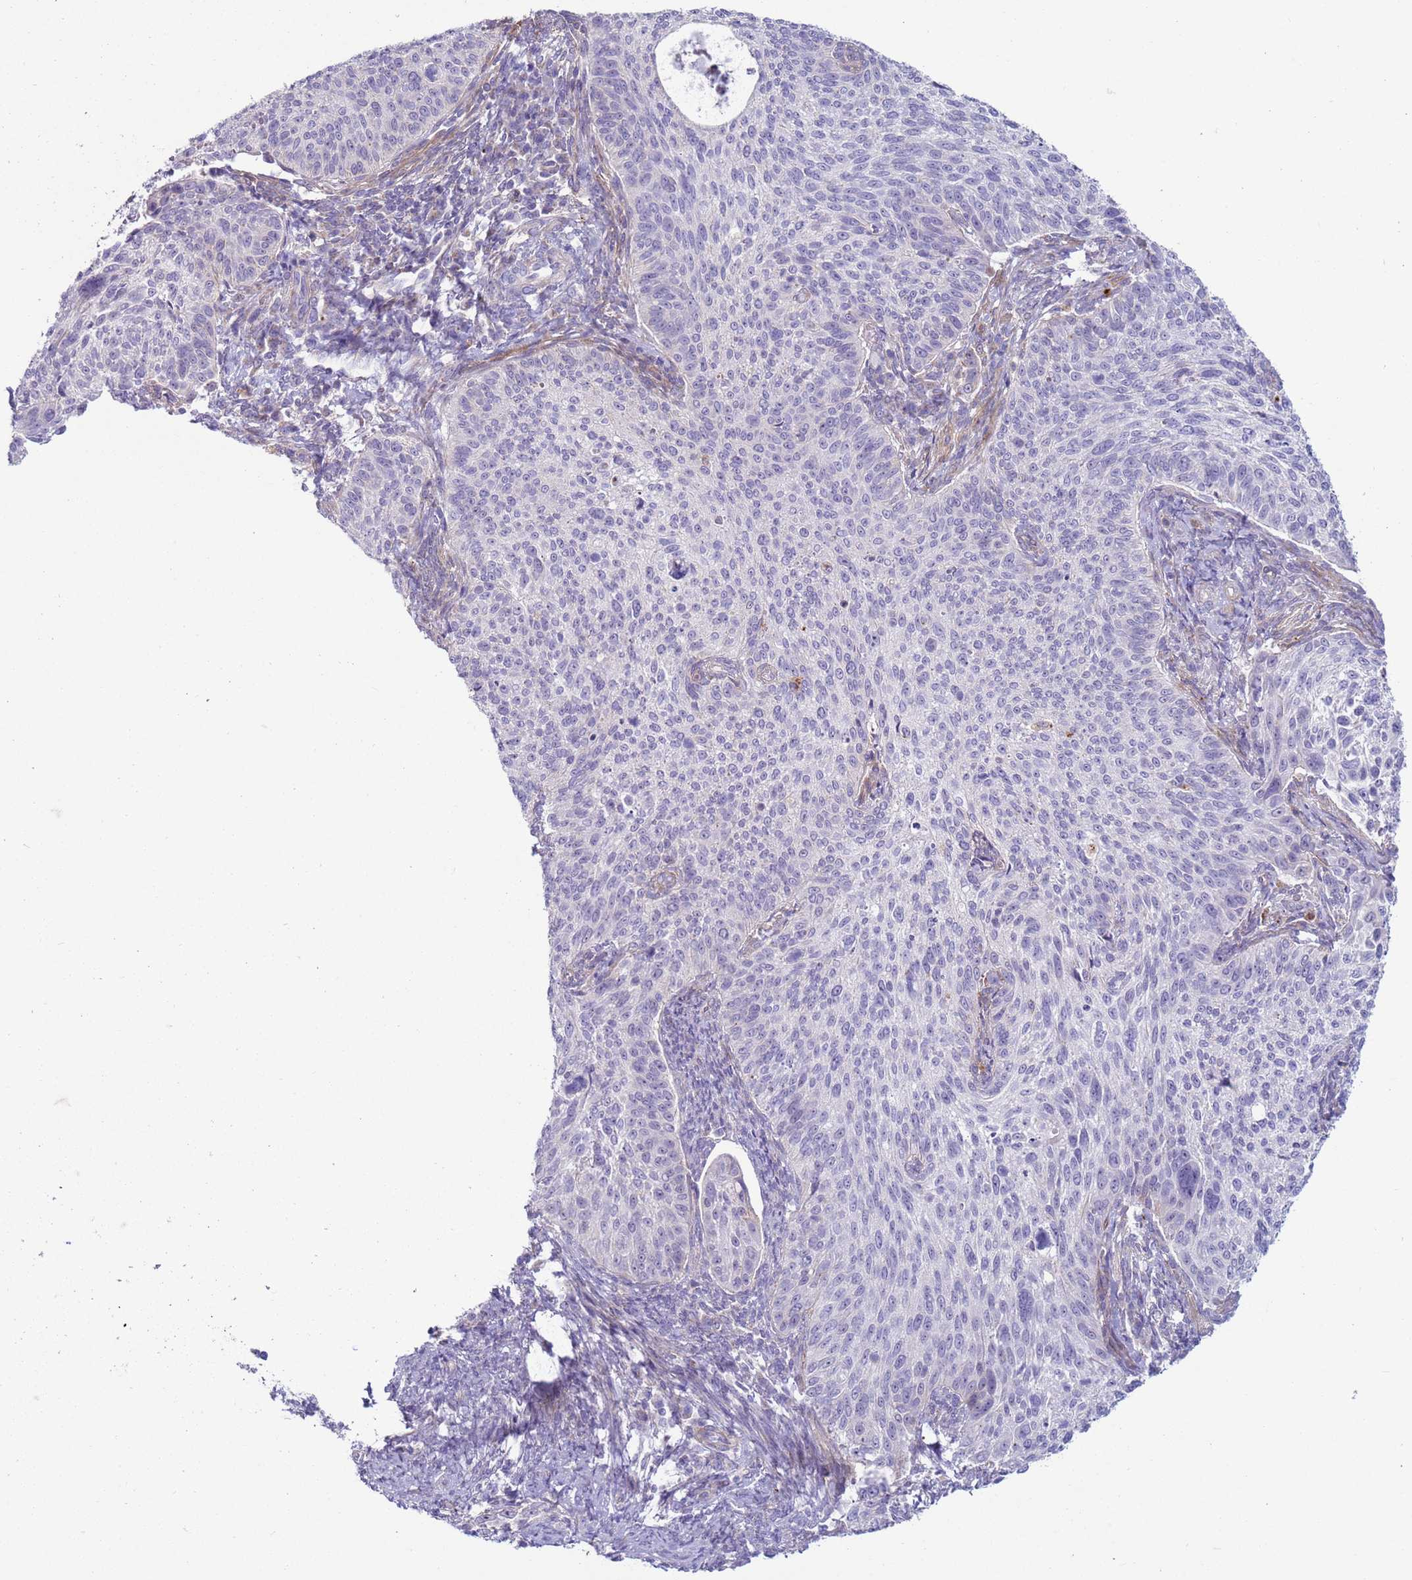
{"staining": {"intensity": "negative", "quantity": "none", "location": "none"}, "tissue": "cervical cancer", "cell_type": "Tumor cells", "image_type": "cancer", "snomed": [{"axis": "morphology", "description": "Squamous cell carcinoma, NOS"}, {"axis": "topography", "description": "Cervix"}], "caption": "High magnification brightfield microscopy of cervical cancer (squamous cell carcinoma) stained with DAB (3,3'-diaminobenzidine) (brown) and counterstained with hematoxylin (blue): tumor cells show no significant positivity.", "gene": "HEATR1", "patient": {"sex": "female", "age": 70}}